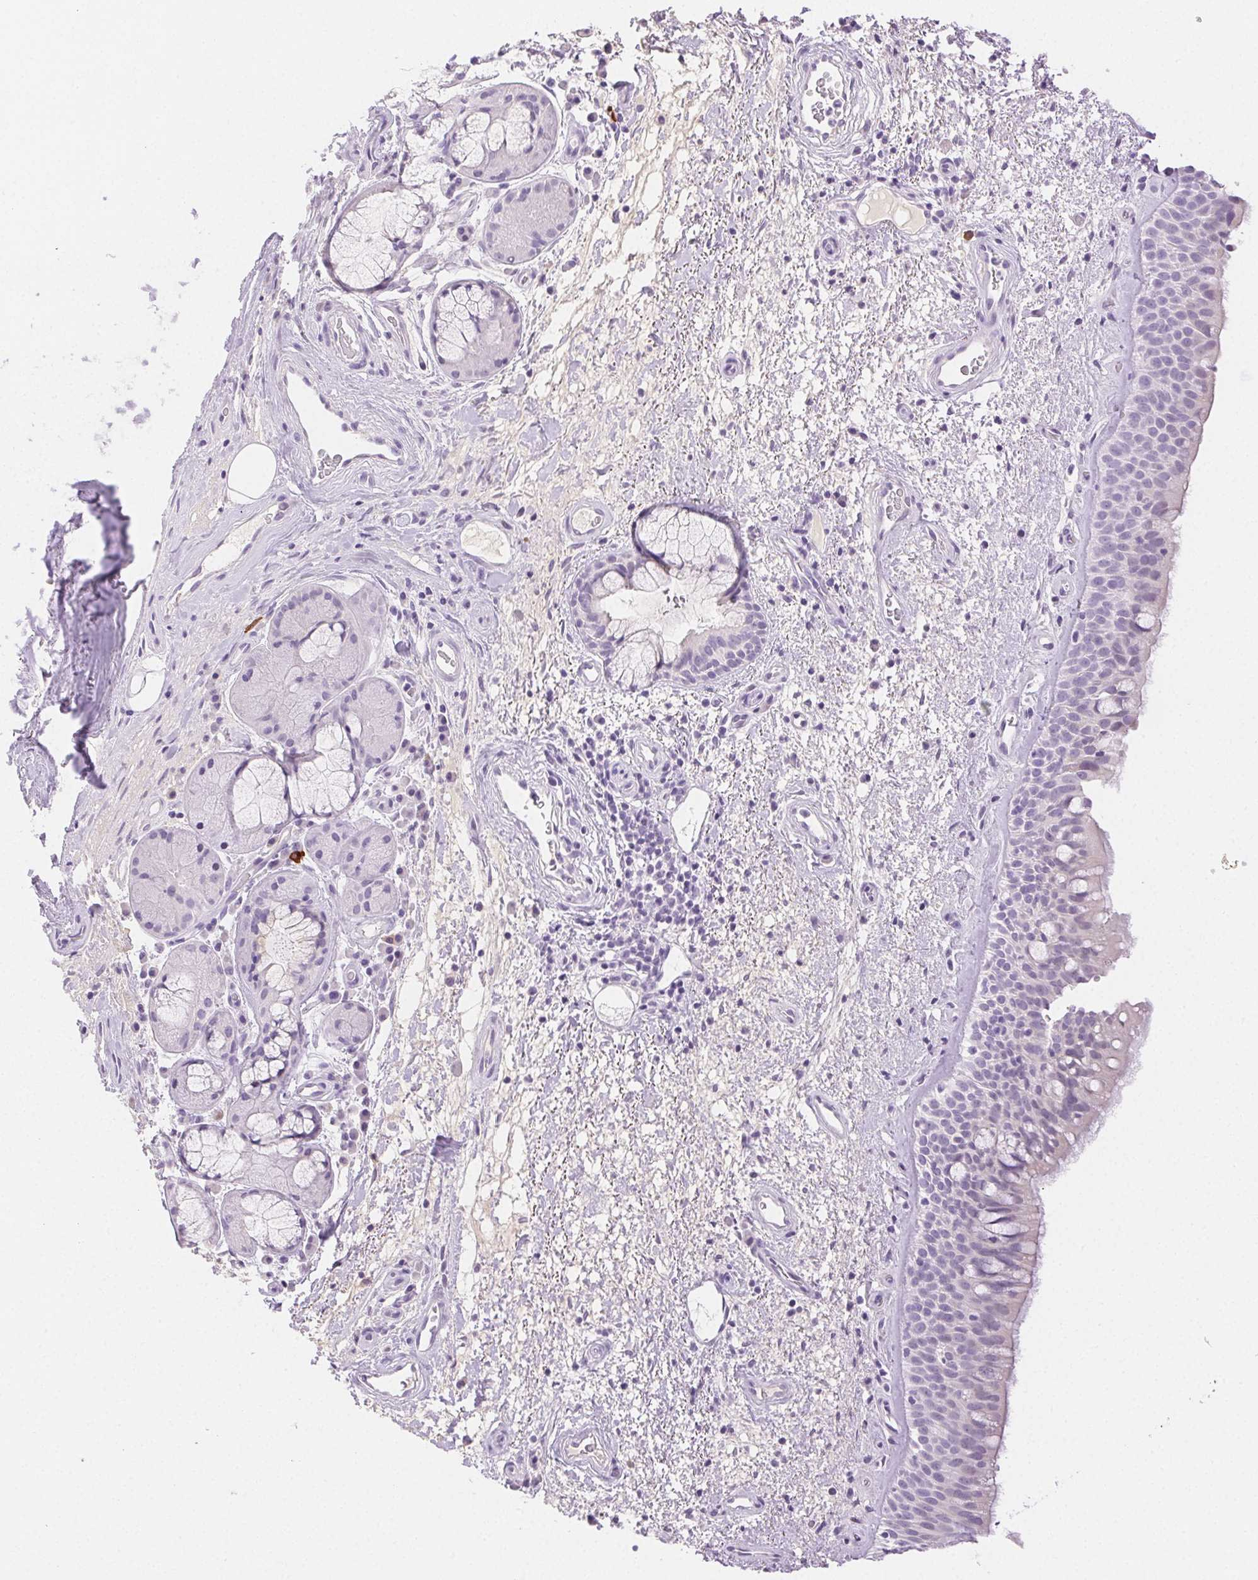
{"staining": {"intensity": "negative", "quantity": "none", "location": "none"}, "tissue": "bronchus", "cell_type": "Respiratory epithelial cells", "image_type": "normal", "snomed": [{"axis": "morphology", "description": "Normal tissue, NOS"}, {"axis": "topography", "description": "Bronchus"}], "caption": "The IHC image has no significant positivity in respiratory epithelial cells of bronchus. Brightfield microscopy of IHC stained with DAB (brown) and hematoxylin (blue), captured at high magnification.", "gene": "SPACA4", "patient": {"sex": "male", "age": 48}}